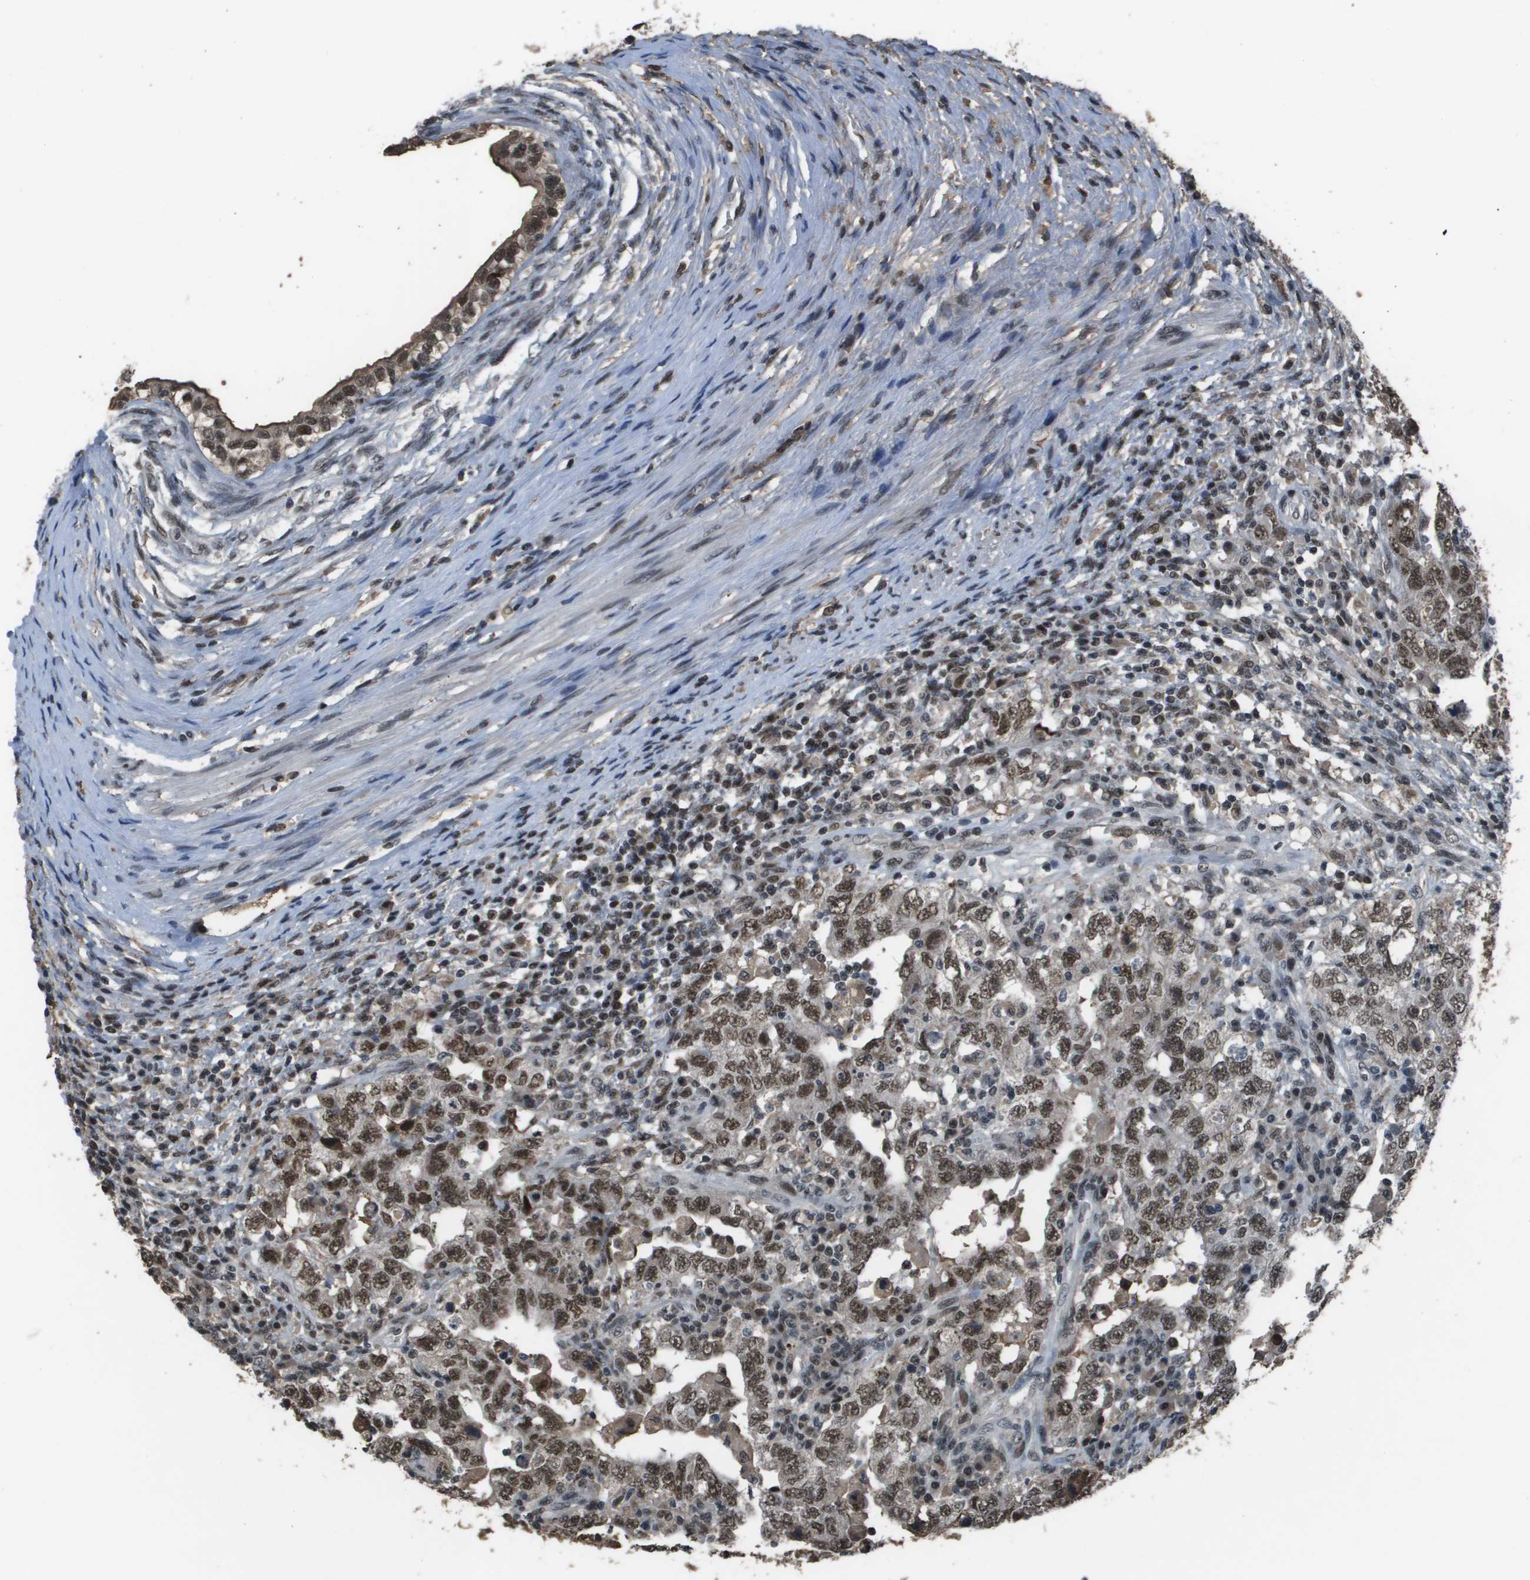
{"staining": {"intensity": "moderate", "quantity": ">75%", "location": "nuclear"}, "tissue": "testis cancer", "cell_type": "Tumor cells", "image_type": "cancer", "snomed": [{"axis": "morphology", "description": "Carcinoma, Embryonal, NOS"}, {"axis": "topography", "description": "Testis"}], "caption": "Testis cancer was stained to show a protein in brown. There is medium levels of moderate nuclear staining in about >75% of tumor cells.", "gene": "THRAP3", "patient": {"sex": "male", "age": 26}}